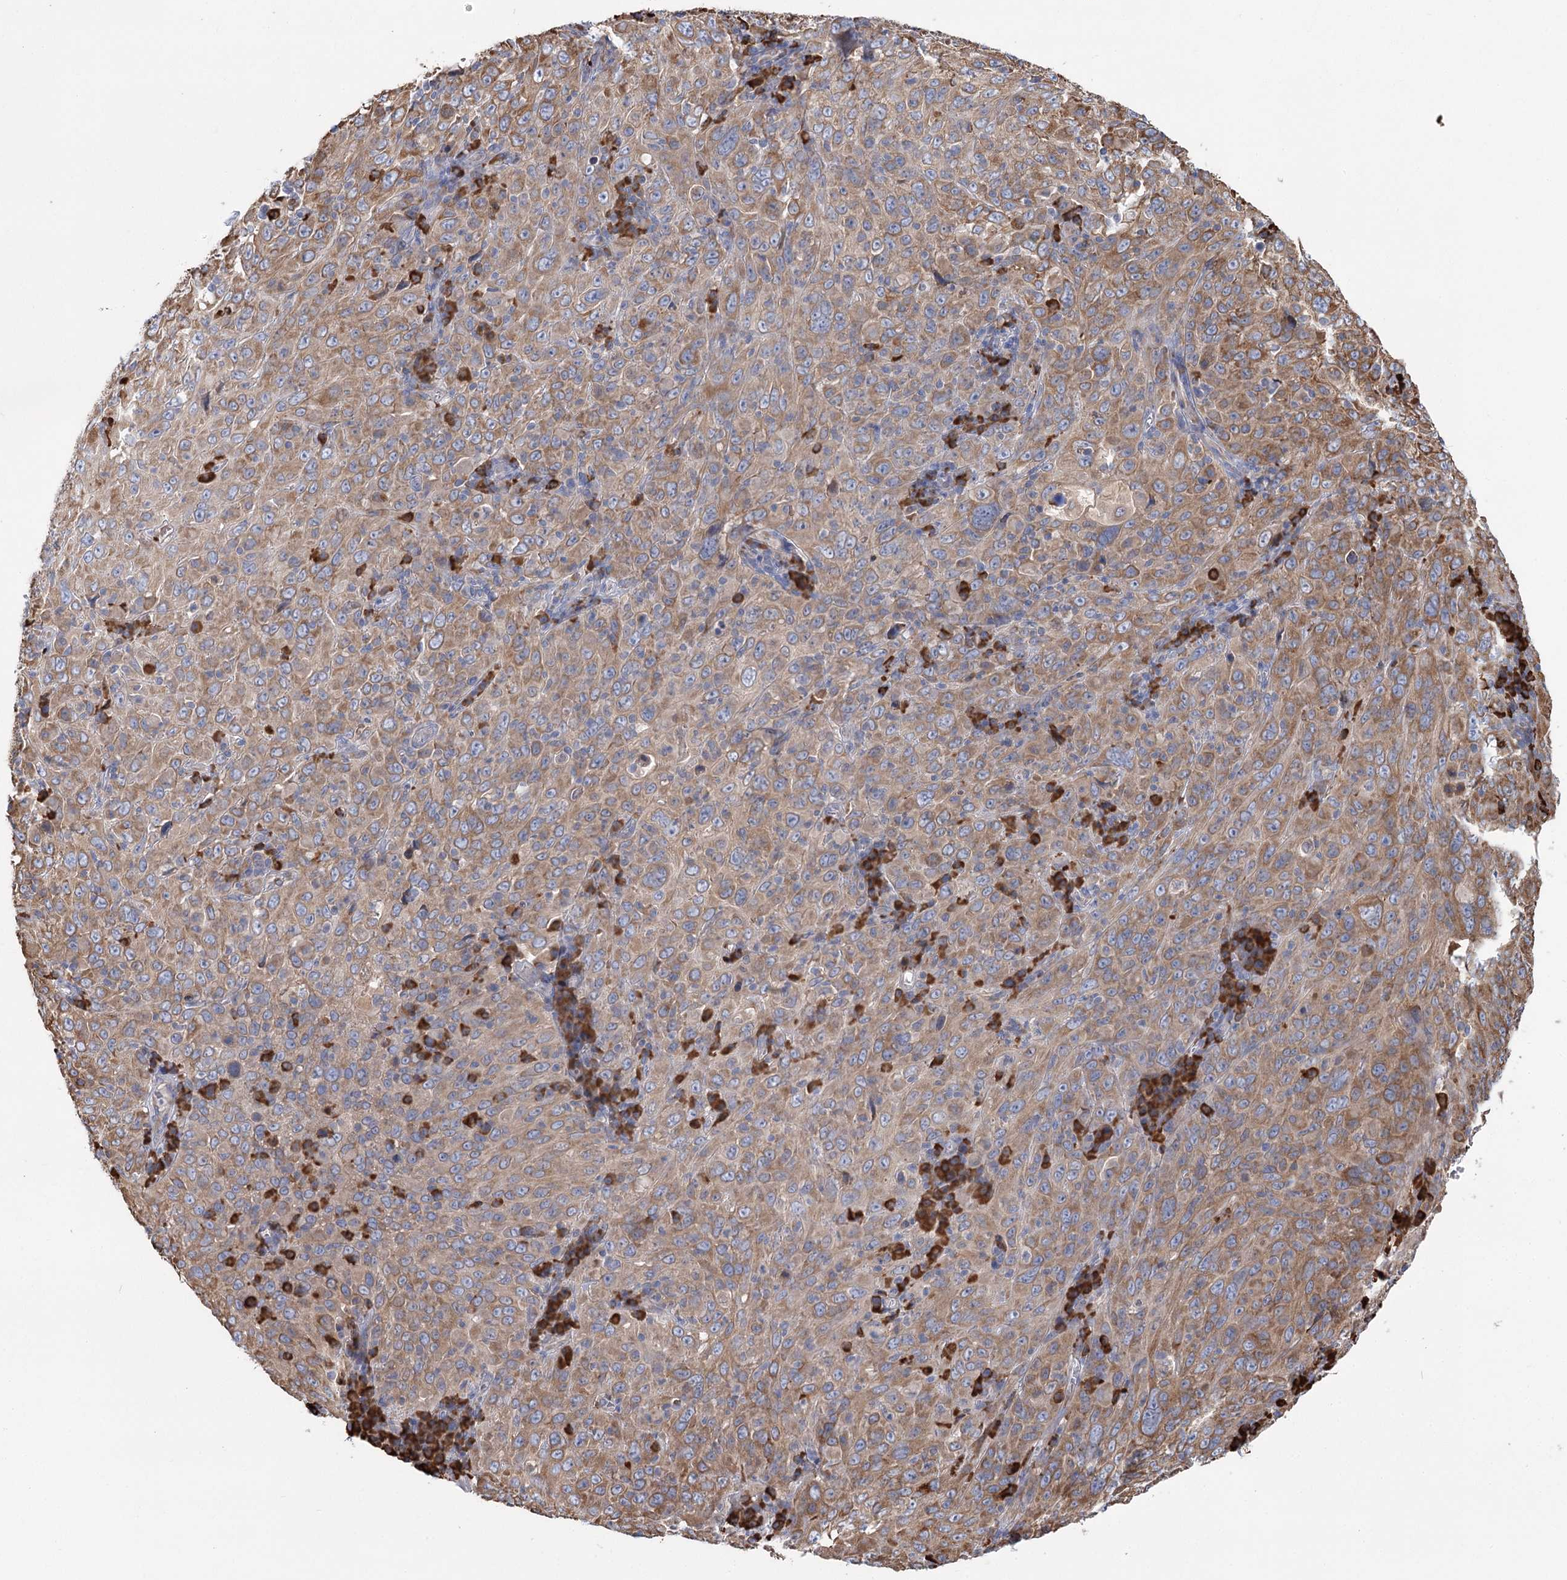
{"staining": {"intensity": "moderate", "quantity": ">75%", "location": "cytoplasmic/membranous"}, "tissue": "cervical cancer", "cell_type": "Tumor cells", "image_type": "cancer", "snomed": [{"axis": "morphology", "description": "Squamous cell carcinoma, NOS"}, {"axis": "topography", "description": "Cervix"}], "caption": "DAB (3,3'-diaminobenzidine) immunohistochemical staining of cervical cancer shows moderate cytoplasmic/membranous protein expression in about >75% of tumor cells. Immunohistochemistry stains the protein of interest in brown and the nuclei are stained blue.", "gene": "METTL24", "patient": {"sex": "female", "age": 46}}